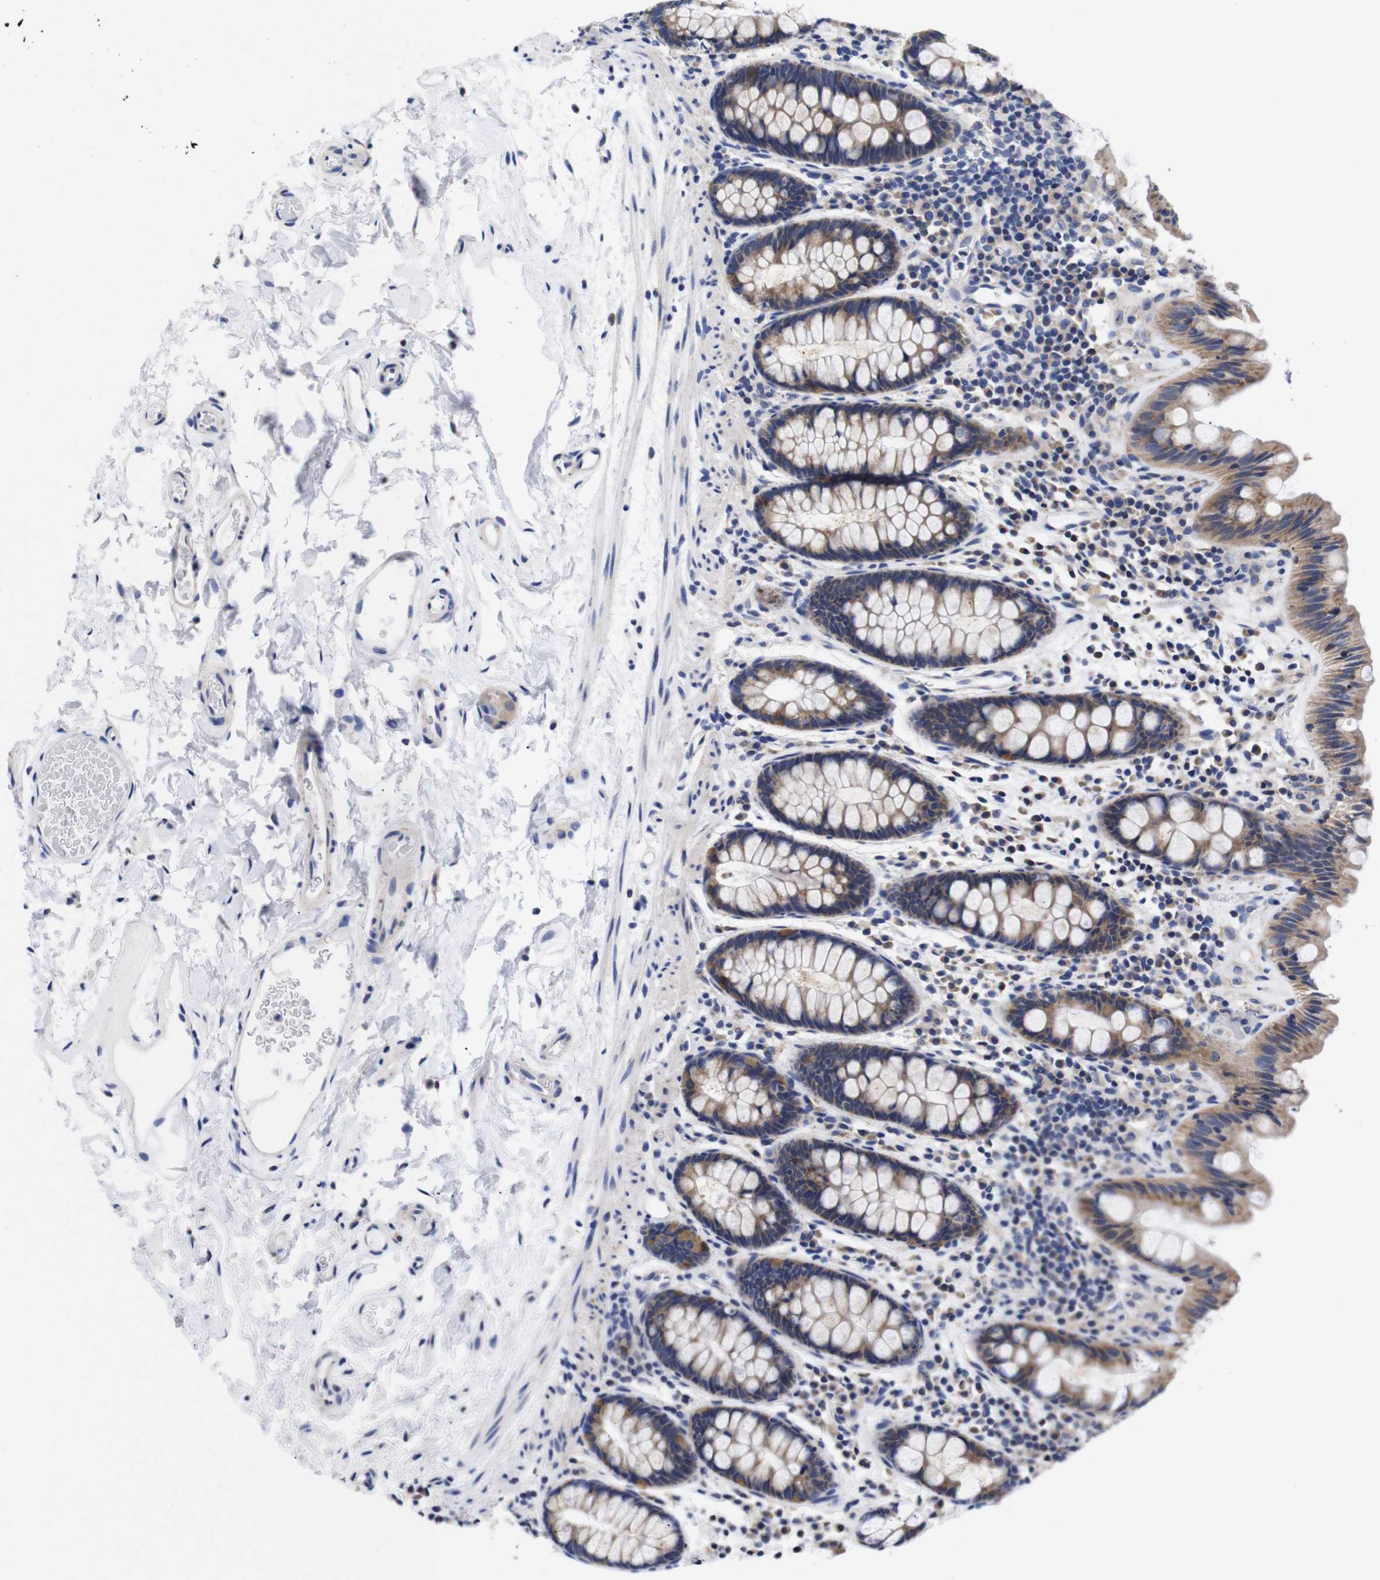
{"staining": {"intensity": "weak", "quantity": "<25%", "location": "cytoplasmic/membranous"}, "tissue": "colon", "cell_type": "Endothelial cells", "image_type": "normal", "snomed": [{"axis": "morphology", "description": "Normal tissue, NOS"}, {"axis": "topography", "description": "Colon"}], "caption": "Protein analysis of unremarkable colon reveals no significant expression in endothelial cells.", "gene": "OPN3", "patient": {"sex": "female", "age": 80}}